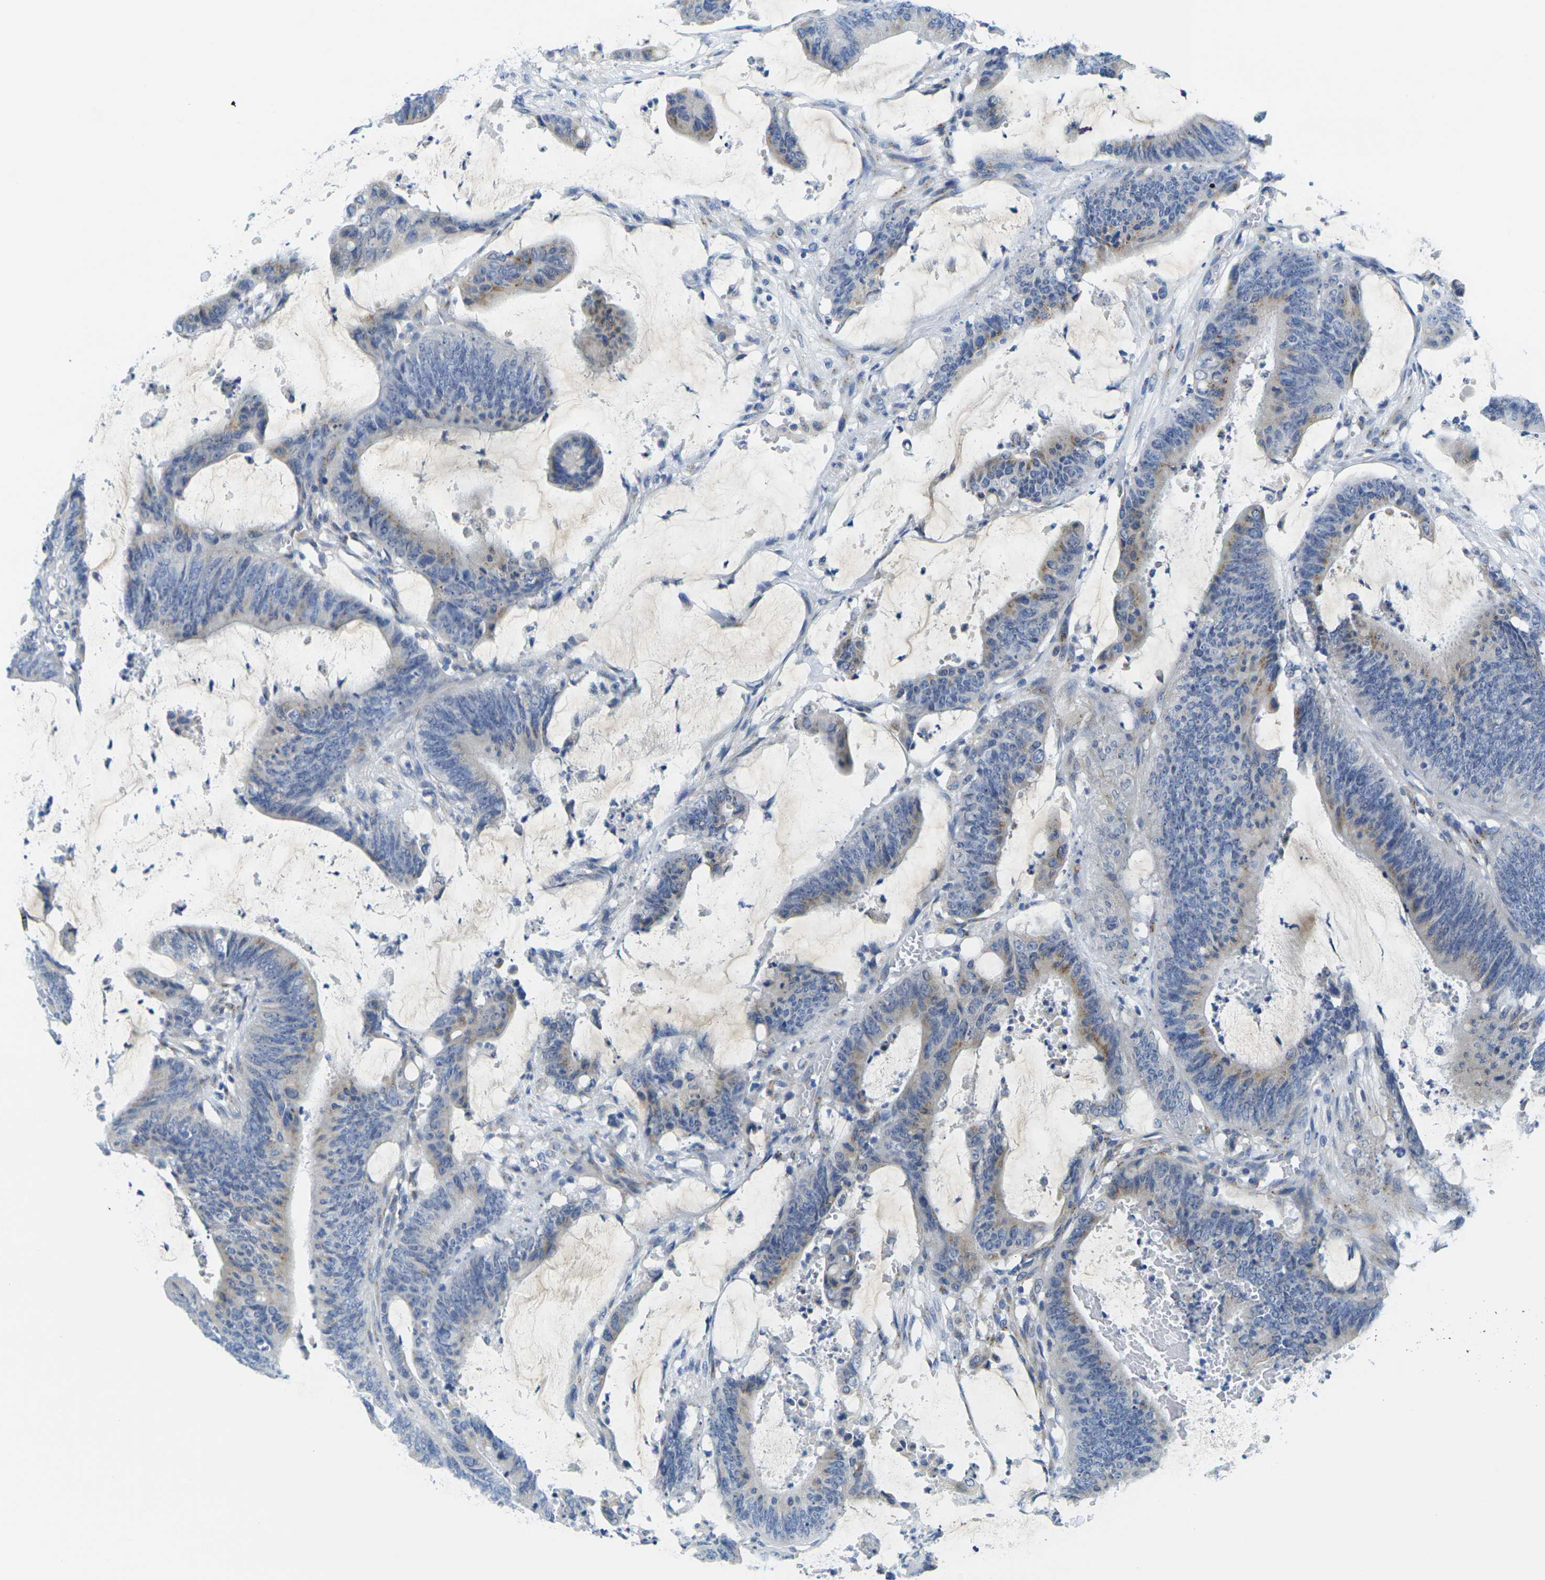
{"staining": {"intensity": "moderate", "quantity": "25%-75%", "location": "cytoplasmic/membranous"}, "tissue": "colorectal cancer", "cell_type": "Tumor cells", "image_type": "cancer", "snomed": [{"axis": "morphology", "description": "Adenocarcinoma, NOS"}, {"axis": "topography", "description": "Rectum"}], "caption": "The histopathology image exhibits staining of colorectal adenocarcinoma, revealing moderate cytoplasmic/membranous protein positivity (brown color) within tumor cells. Ihc stains the protein in brown and the nuclei are stained blue.", "gene": "CRK", "patient": {"sex": "female", "age": 66}}